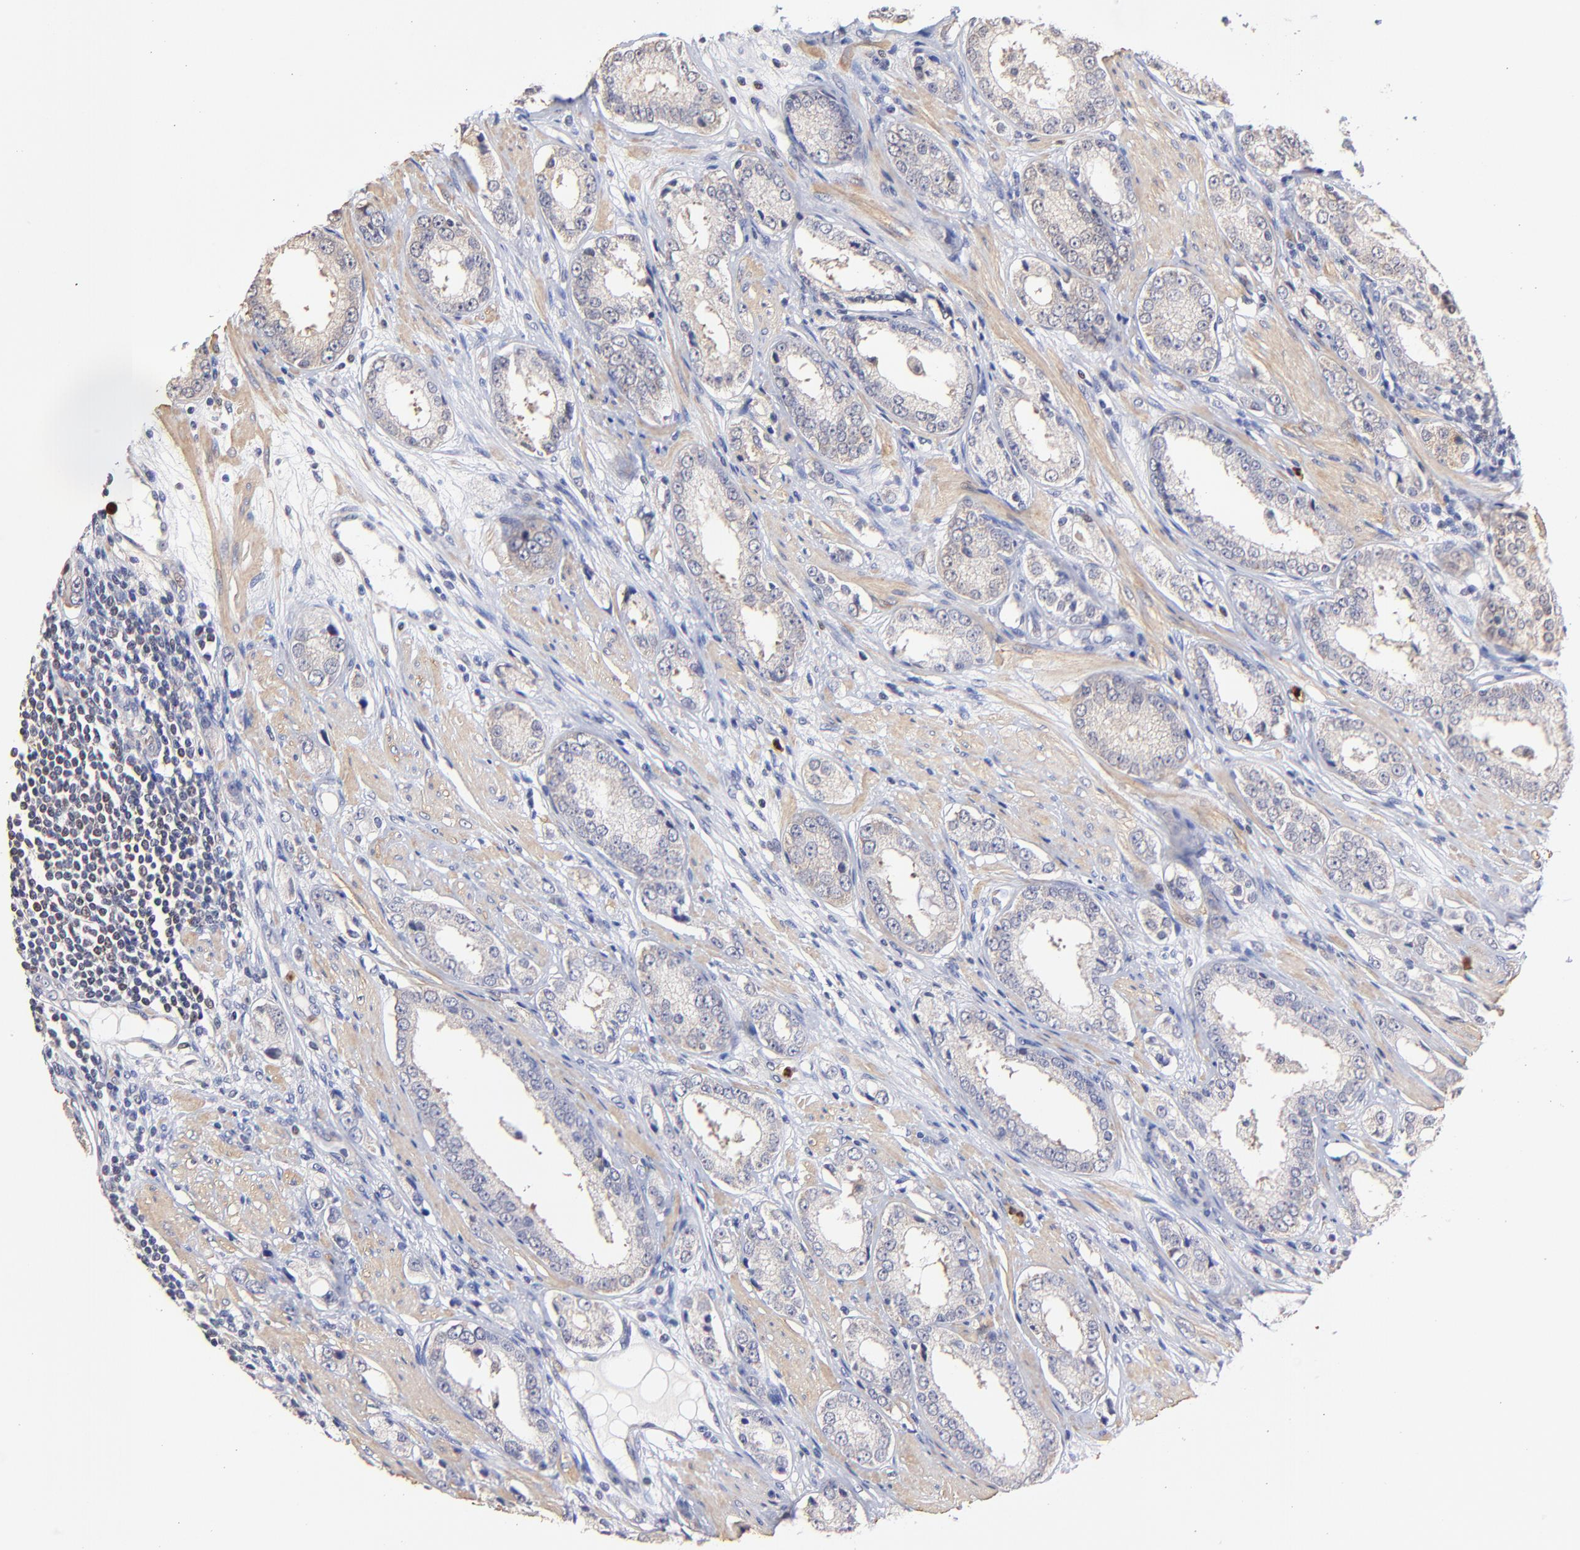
{"staining": {"intensity": "weak", "quantity": "<25%", "location": "cytoplasmic/membranous"}, "tissue": "prostate cancer", "cell_type": "Tumor cells", "image_type": "cancer", "snomed": [{"axis": "morphology", "description": "Adenocarcinoma, Medium grade"}, {"axis": "topography", "description": "Prostate"}], "caption": "Tumor cells show no significant protein positivity in prostate cancer (adenocarcinoma (medium-grade)).", "gene": "BBOF1", "patient": {"sex": "male", "age": 53}}